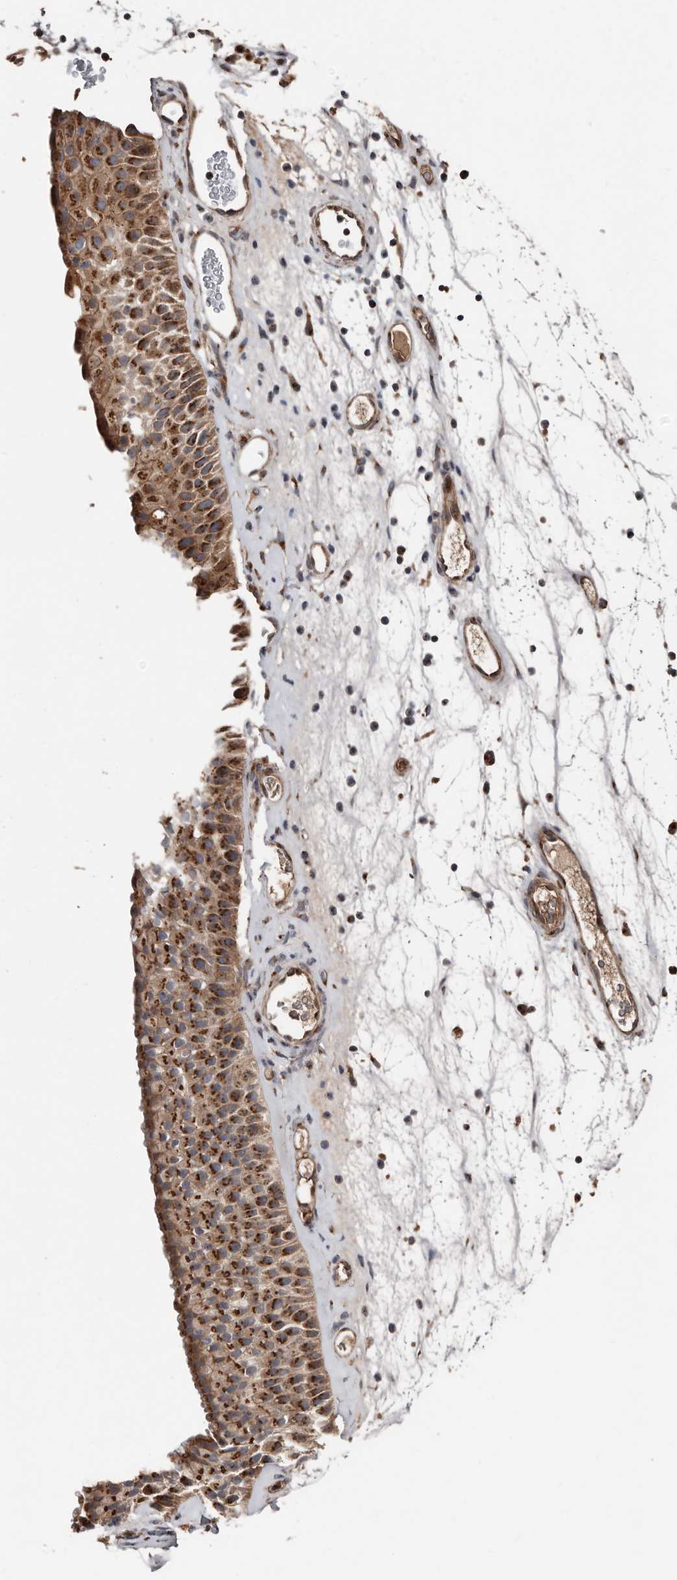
{"staining": {"intensity": "strong", "quantity": ">75%", "location": "cytoplasmic/membranous"}, "tissue": "nasopharynx", "cell_type": "Respiratory epithelial cells", "image_type": "normal", "snomed": [{"axis": "morphology", "description": "Normal tissue, NOS"}, {"axis": "topography", "description": "Nasopharynx"}], "caption": "A brown stain labels strong cytoplasmic/membranous staining of a protein in respiratory epithelial cells of normal human nasopharynx. (DAB IHC with brightfield microscopy, high magnification).", "gene": "COG1", "patient": {"sex": "male", "age": 64}}